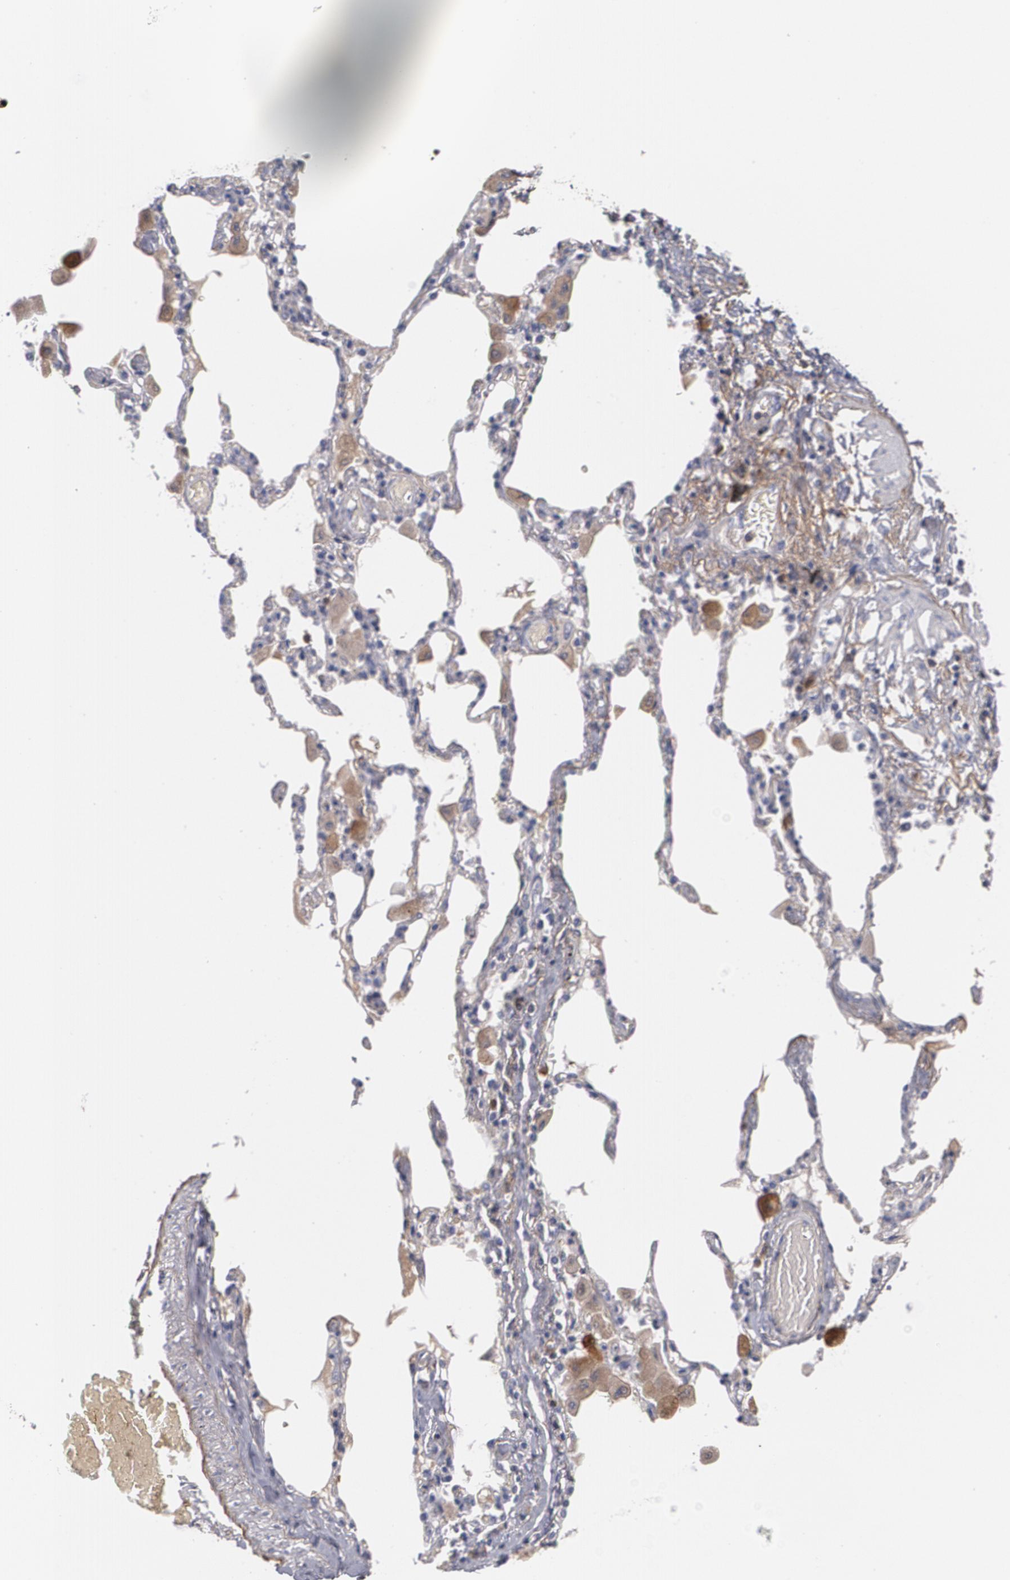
{"staining": {"intensity": "negative", "quantity": "none", "location": "none"}, "tissue": "bronchus", "cell_type": "Respiratory epithelial cells", "image_type": "normal", "snomed": [{"axis": "morphology", "description": "Normal tissue, NOS"}, {"axis": "morphology", "description": "Squamous cell carcinoma, NOS"}, {"axis": "topography", "description": "Bronchus"}, {"axis": "topography", "description": "Lung"}], "caption": "A micrograph of human bronchus is negative for staining in respiratory epithelial cells. (DAB immunohistochemistry, high magnification).", "gene": "FBLN1", "patient": {"sex": "female", "age": 47}}